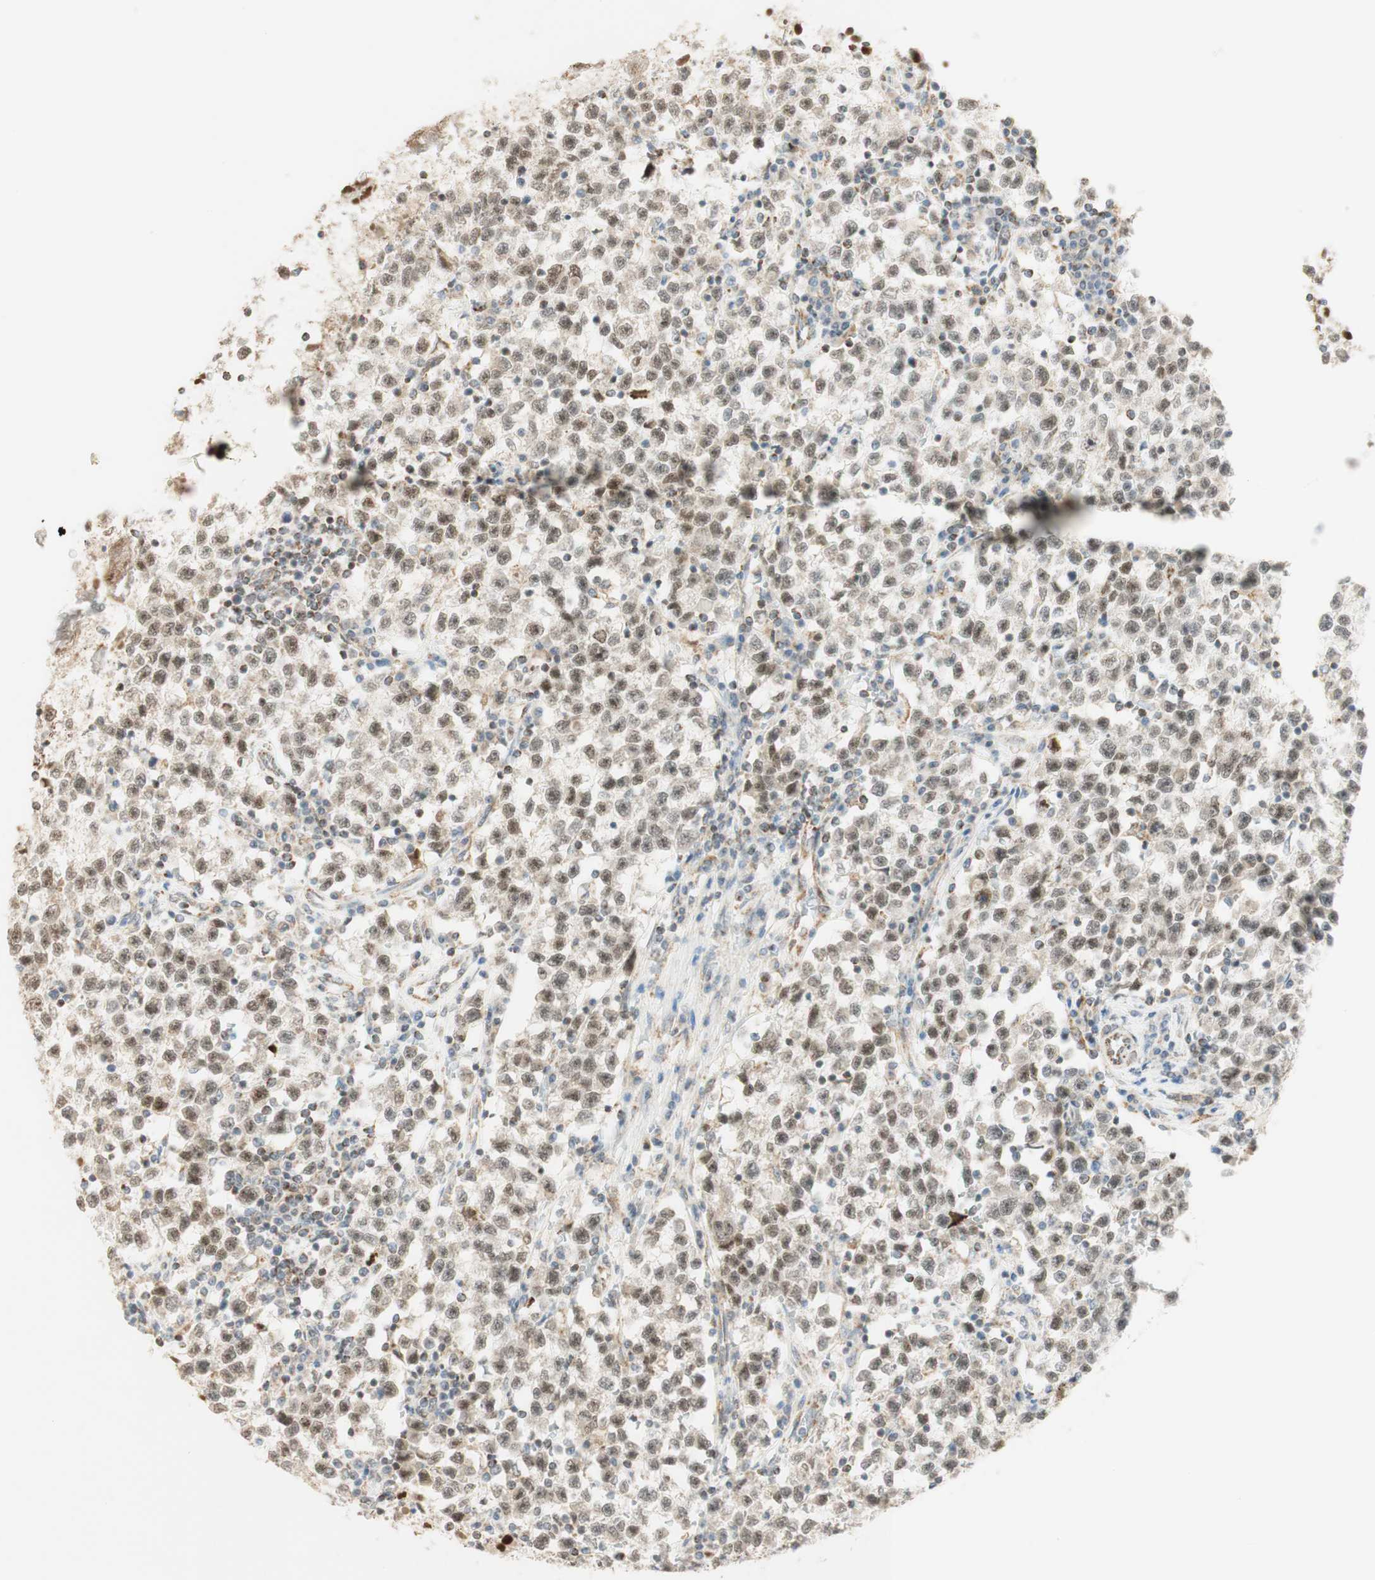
{"staining": {"intensity": "weak", "quantity": ">75%", "location": "nuclear"}, "tissue": "testis cancer", "cell_type": "Tumor cells", "image_type": "cancer", "snomed": [{"axis": "morphology", "description": "Seminoma, NOS"}, {"axis": "topography", "description": "Testis"}], "caption": "About >75% of tumor cells in human testis cancer (seminoma) demonstrate weak nuclear protein expression as visualized by brown immunohistochemical staining.", "gene": "ZNF782", "patient": {"sex": "male", "age": 22}}